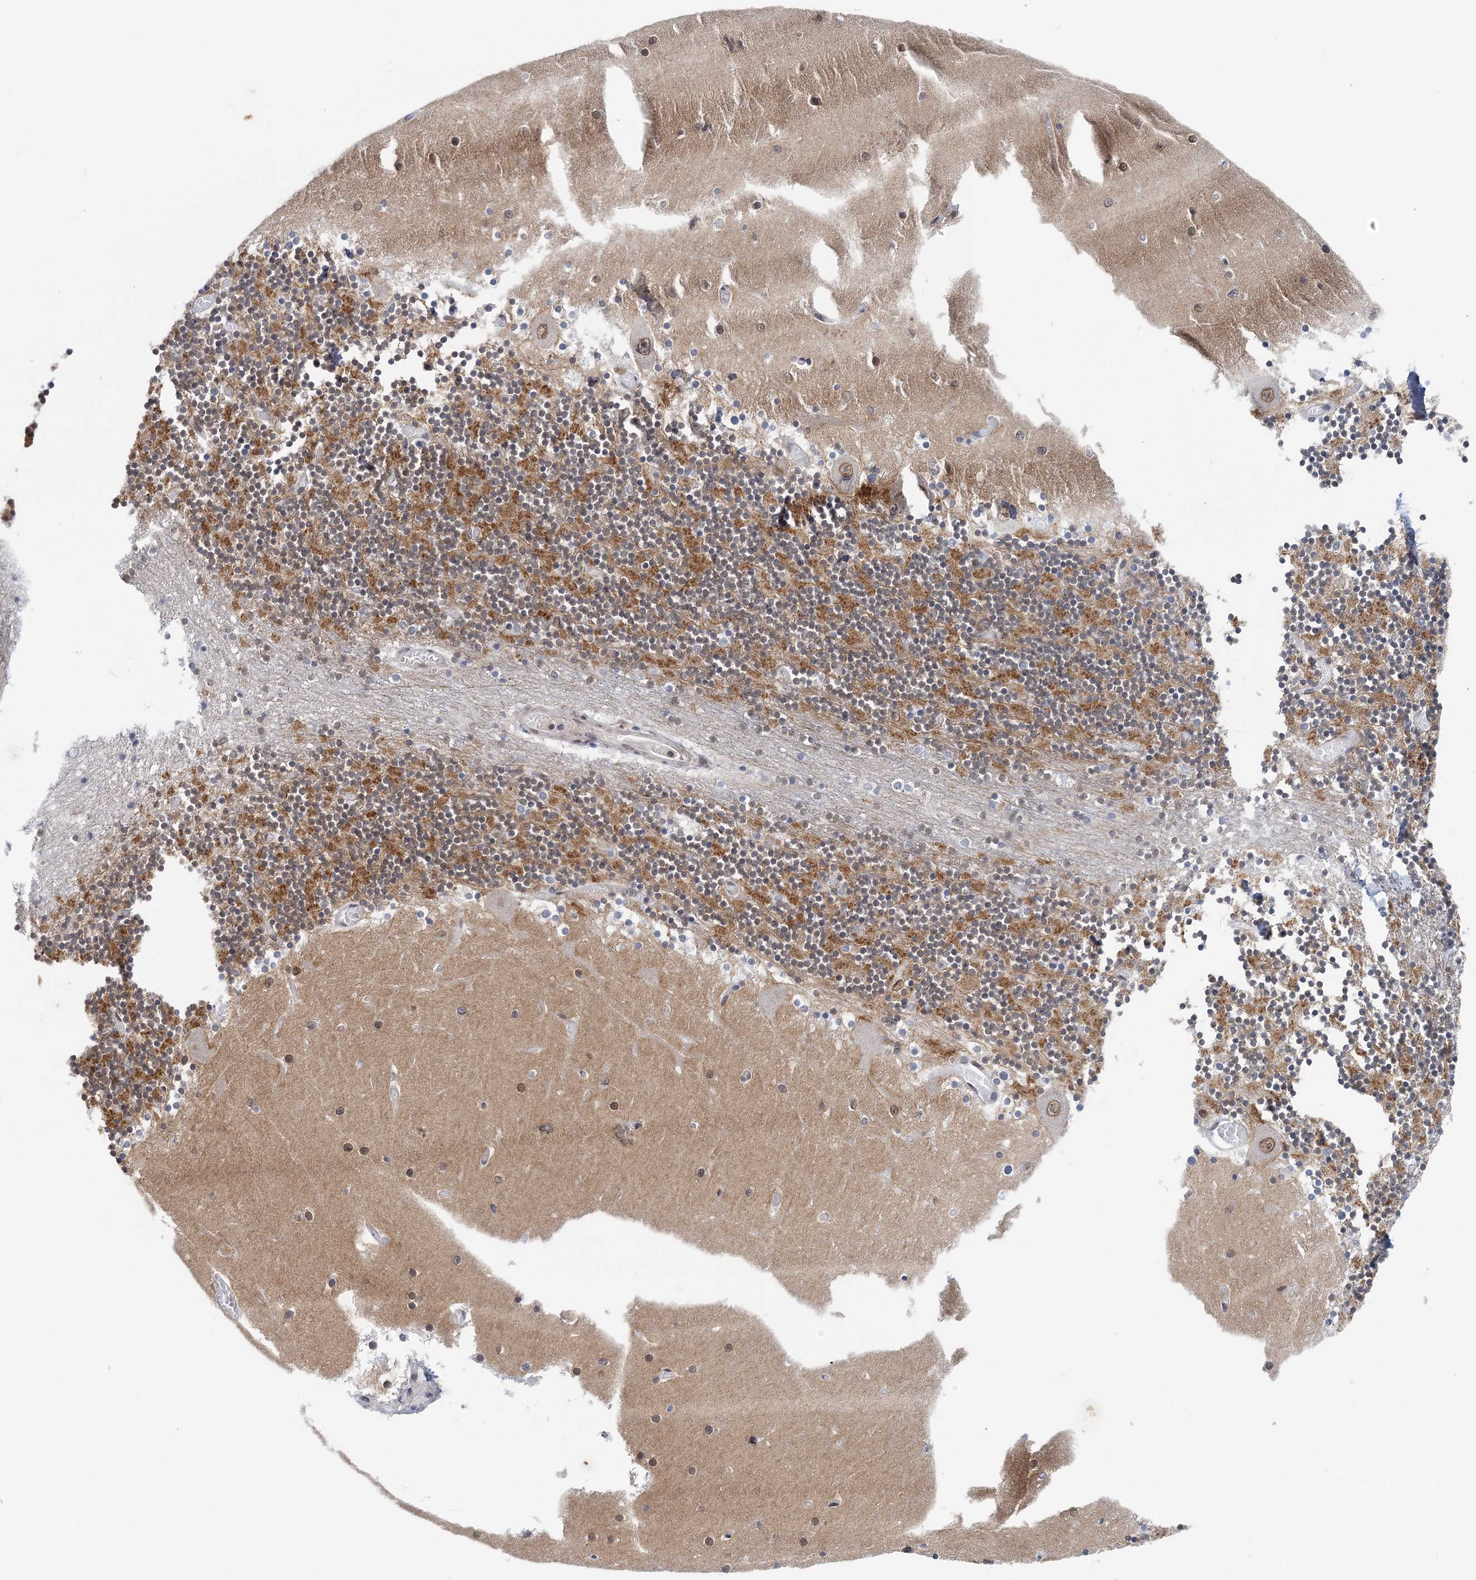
{"staining": {"intensity": "strong", "quantity": "25%-75%", "location": "cytoplasmic/membranous"}, "tissue": "cerebellum", "cell_type": "Cells in granular layer", "image_type": "normal", "snomed": [{"axis": "morphology", "description": "Normal tissue, NOS"}, {"axis": "topography", "description": "Cerebellum"}], "caption": "Immunohistochemical staining of normal human cerebellum reveals strong cytoplasmic/membranous protein staining in approximately 25%-75% of cells in granular layer.", "gene": "HYCC2", "patient": {"sex": "female", "age": 28}}